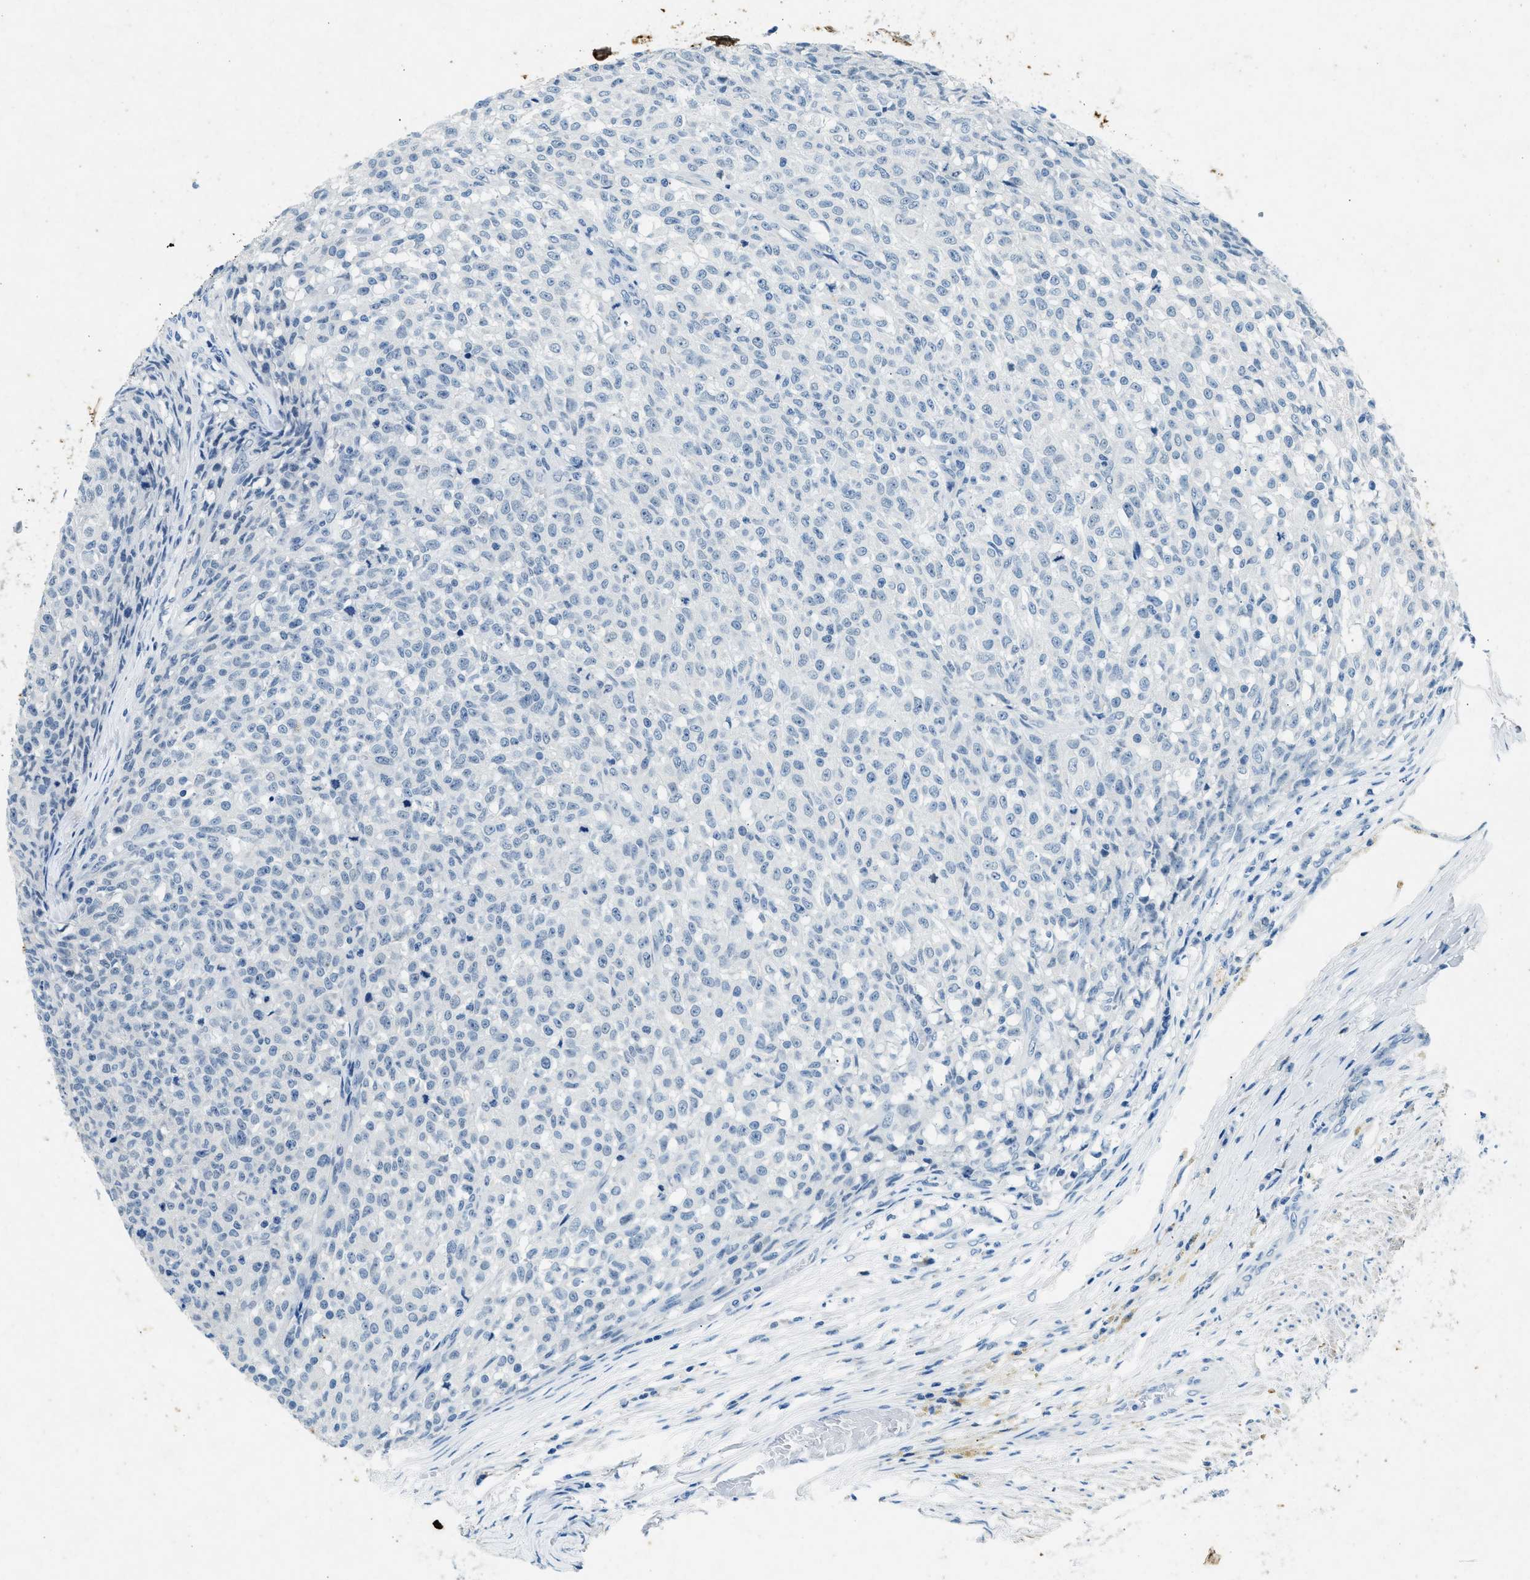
{"staining": {"intensity": "negative", "quantity": "none", "location": "none"}, "tissue": "testis cancer", "cell_type": "Tumor cells", "image_type": "cancer", "snomed": [{"axis": "morphology", "description": "Seminoma, NOS"}, {"axis": "topography", "description": "Testis"}], "caption": "The immunohistochemistry (IHC) photomicrograph has no significant staining in tumor cells of seminoma (testis) tissue.", "gene": "CFAP20", "patient": {"sex": "male", "age": 59}}